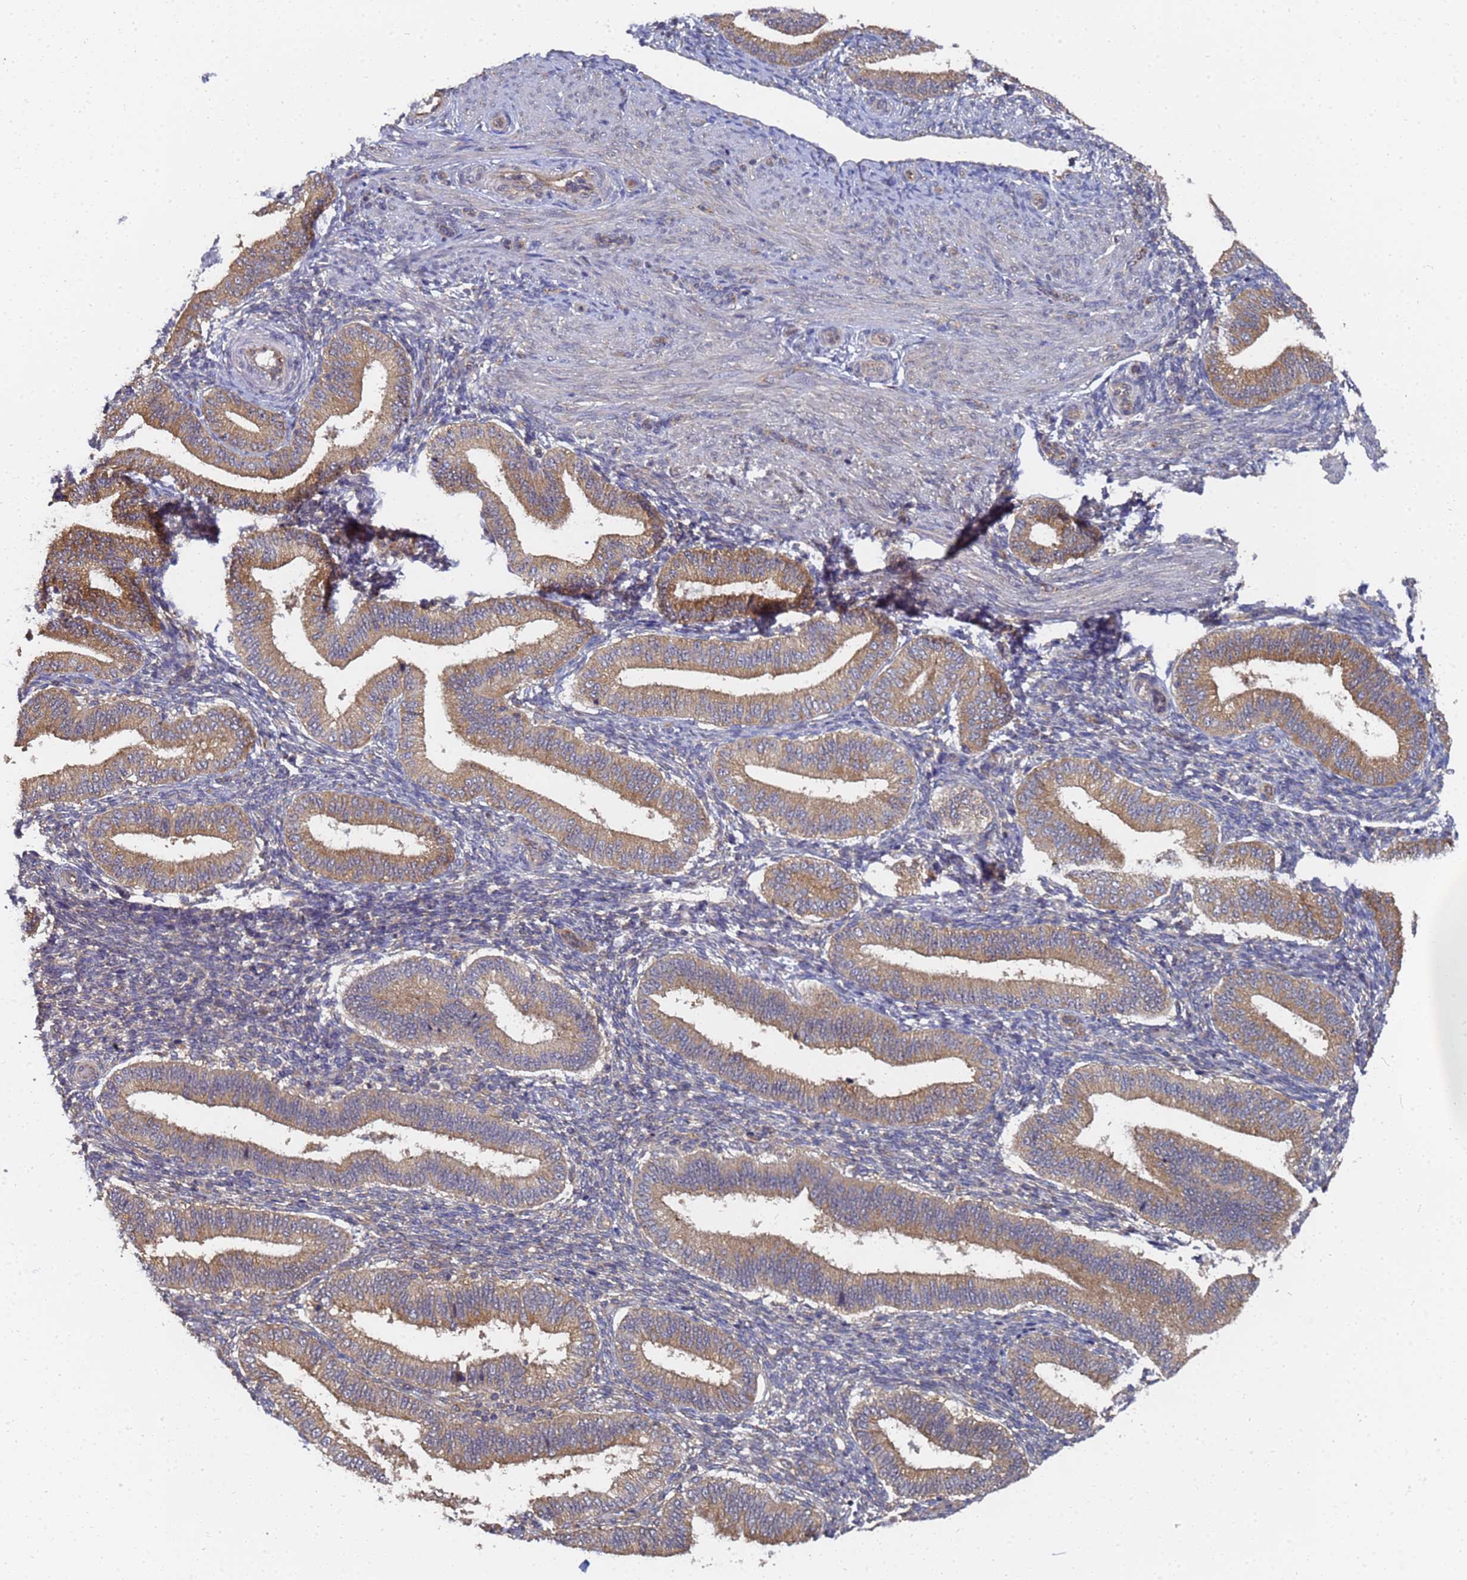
{"staining": {"intensity": "weak", "quantity": "<25%", "location": "cytoplasmic/membranous"}, "tissue": "endometrium", "cell_type": "Cells in endometrial stroma", "image_type": "normal", "snomed": [{"axis": "morphology", "description": "Normal tissue, NOS"}, {"axis": "topography", "description": "Endometrium"}], "caption": "This is an IHC micrograph of unremarkable endometrium. There is no expression in cells in endometrial stroma.", "gene": "ALS2CL", "patient": {"sex": "female", "age": 39}}